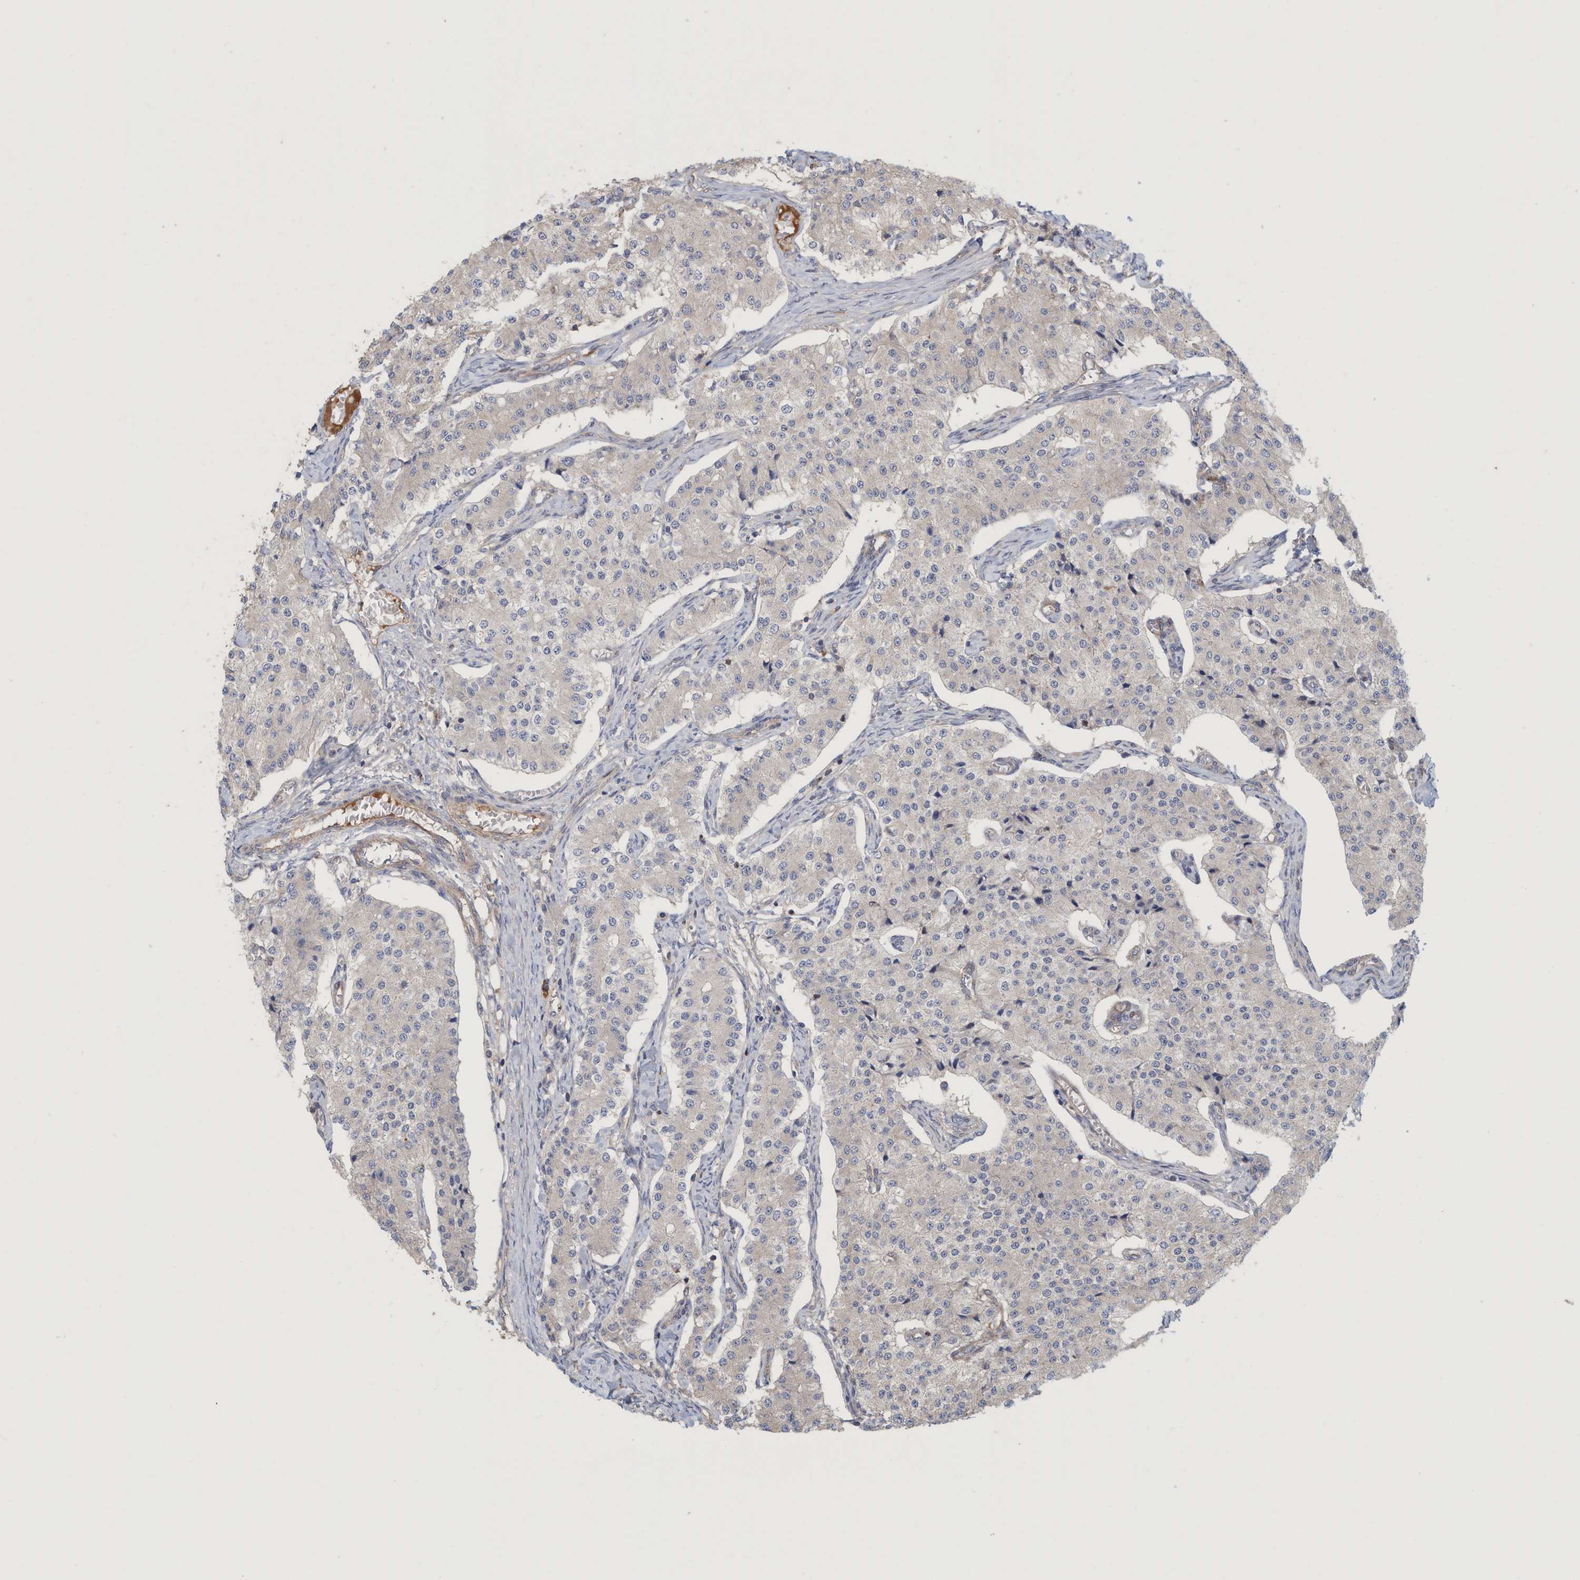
{"staining": {"intensity": "negative", "quantity": "none", "location": "none"}, "tissue": "carcinoid", "cell_type": "Tumor cells", "image_type": "cancer", "snomed": [{"axis": "morphology", "description": "Carcinoid, malignant, NOS"}, {"axis": "topography", "description": "Colon"}], "caption": "Tumor cells show no significant staining in malignant carcinoid.", "gene": "SPECC1", "patient": {"sex": "female", "age": 52}}